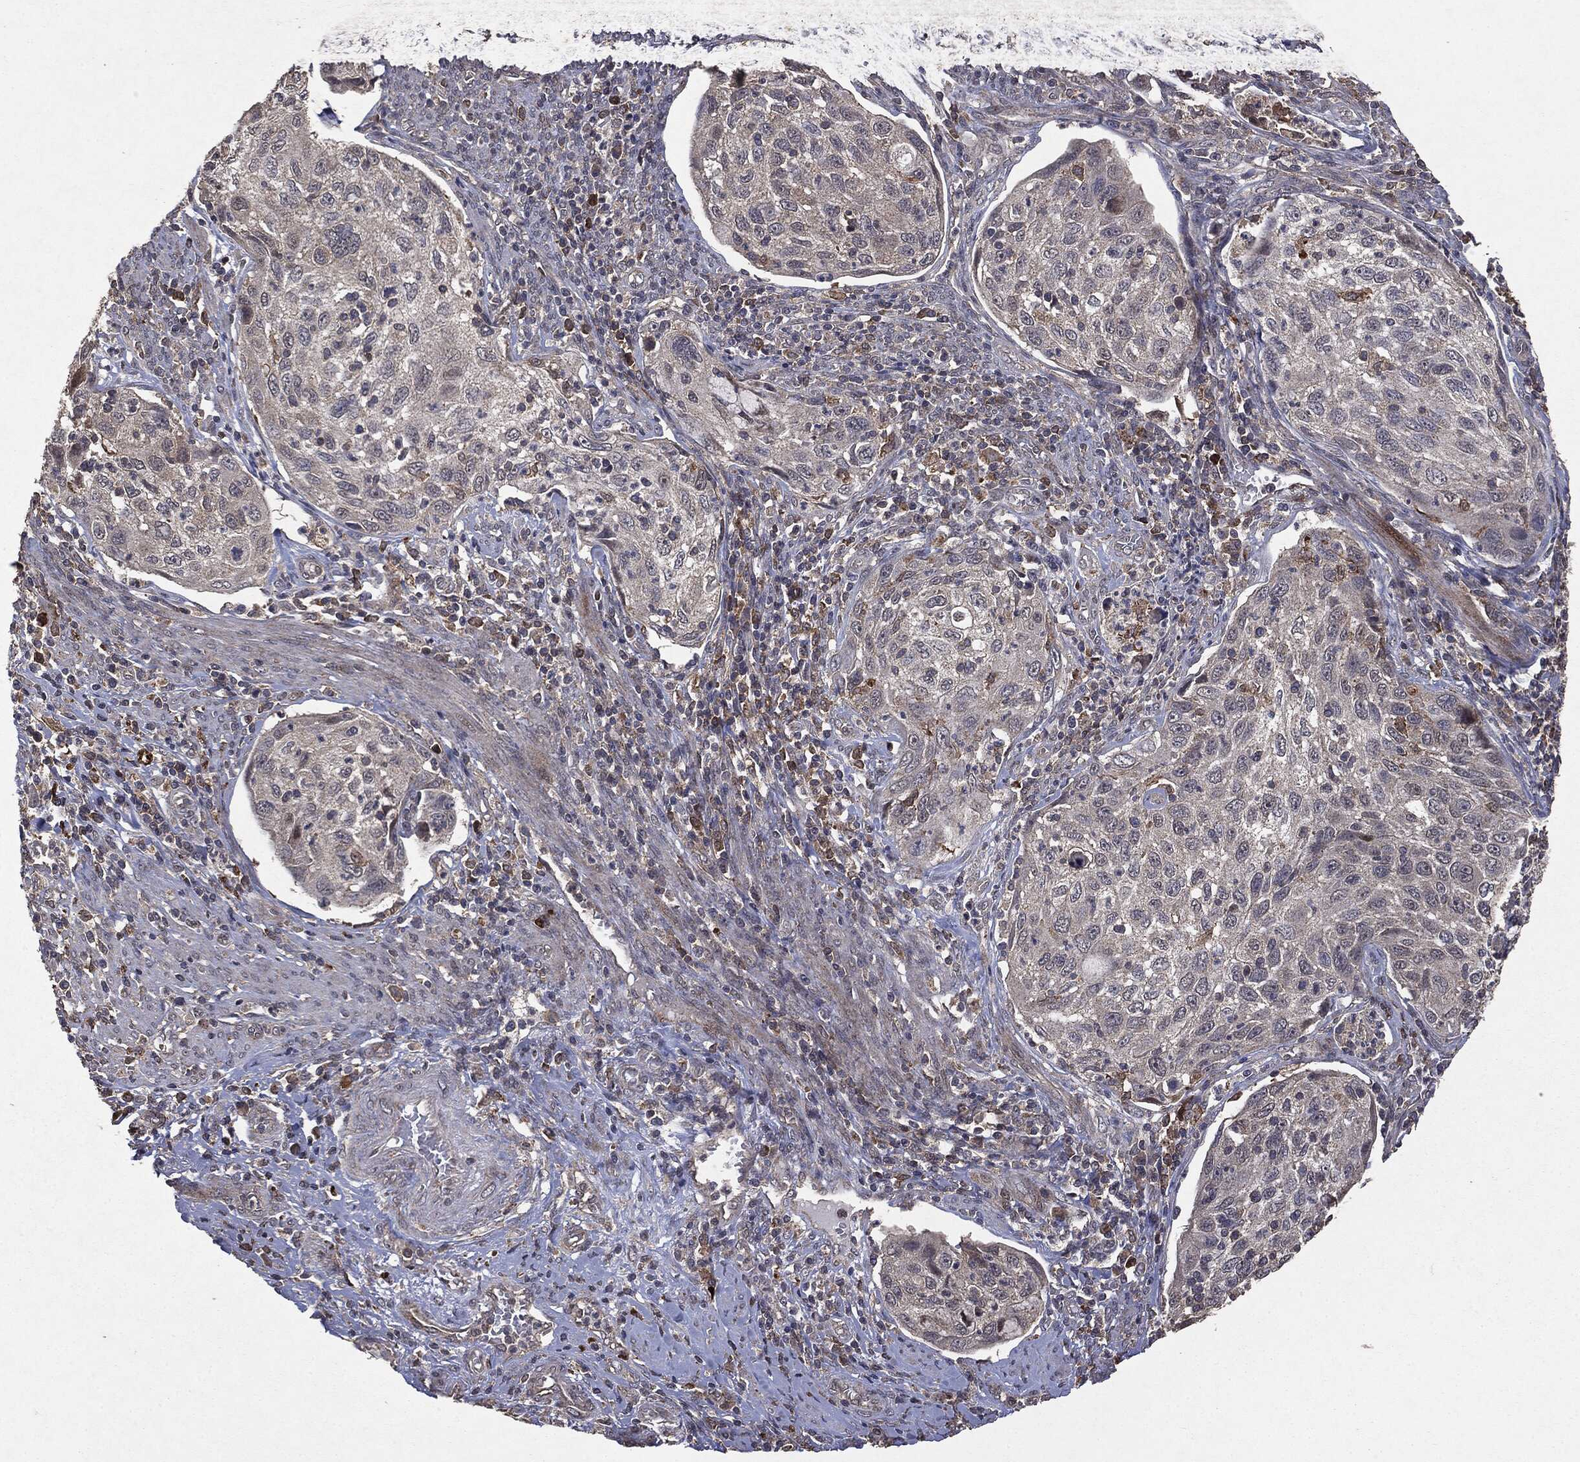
{"staining": {"intensity": "negative", "quantity": "none", "location": "none"}, "tissue": "cervical cancer", "cell_type": "Tumor cells", "image_type": "cancer", "snomed": [{"axis": "morphology", "description": "Squamous cell carcinoma, NOS"}, {"axis": "topography", "description": "Cervix"}], "caption": "Image shows no significant protein expression in tumor cells of cervical squamous cell carcinoma. The staining is performed using DAB (3,3'-diaminobenzidine) brown chromogen with nuclei counter-stained in using hematoxylin.", "gene": "PTEN", "patient": {"sex": "female", "age": 70}}